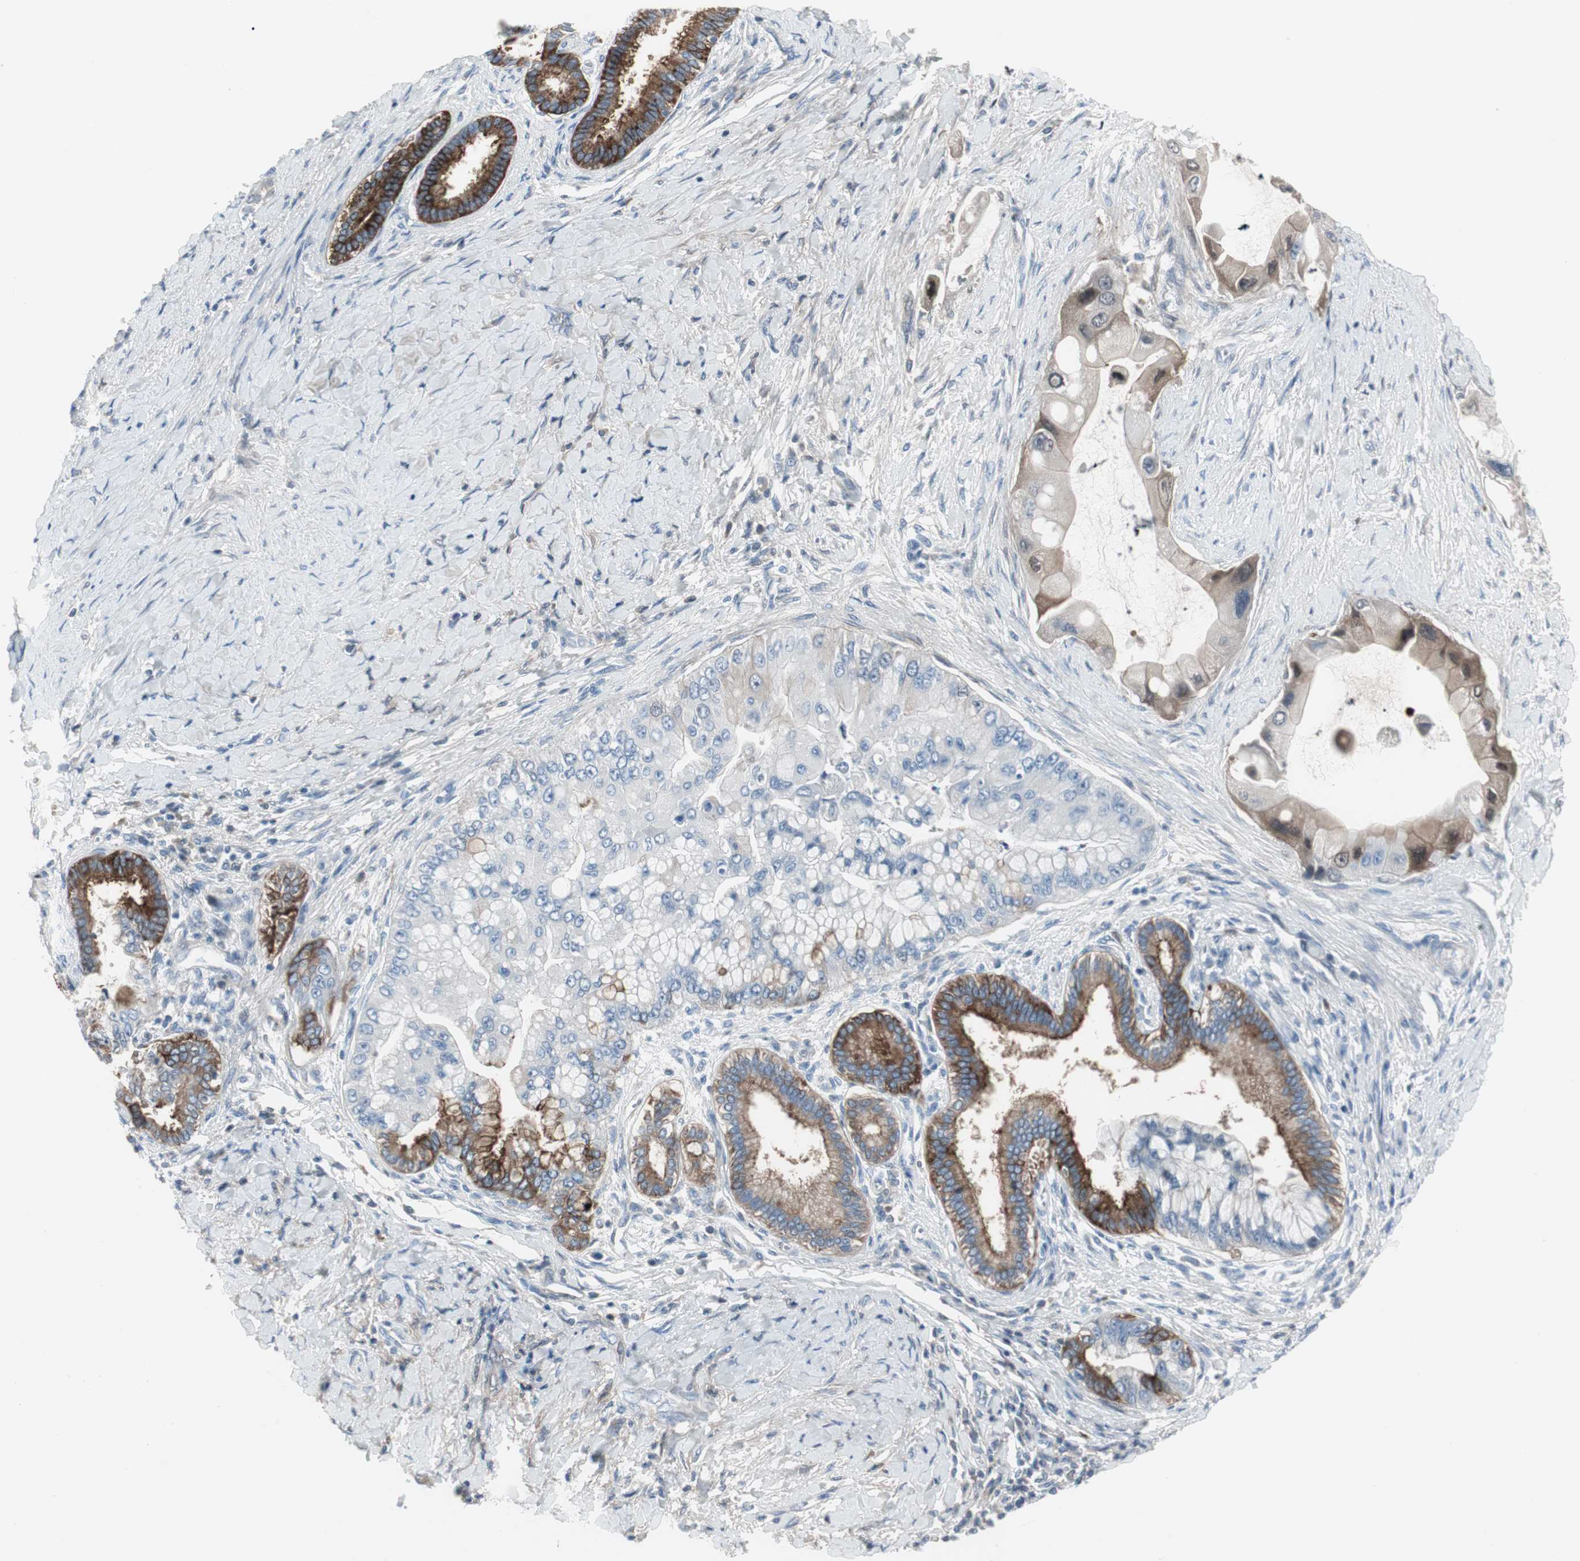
{"staining": {"intensity": "strong", "quantity": "25%-75%", "location": "cytoplasmic/membranous"}, "tissue": "liver cancer", "cell_type": "Tumor cells", "image_type": "cancer", "snomed": [{"axis": "morphology", "description": "Normal tissue, NOS"}, {"axis": "morphology", "description": "Cholangiocarcinoma"}, {"axis": "topography", "description": "Liver"}, {"axis": "topography", "description": "Peripheral nerve tissue"}], "caption": "An image of human cholangiocarcinoma (liver) stained for a protein demonstrates strong cytoplasmic/membranous brown staining in tumor cells.", "gene": "PIGR", "patient": {"sex": "male", "age": 50}}